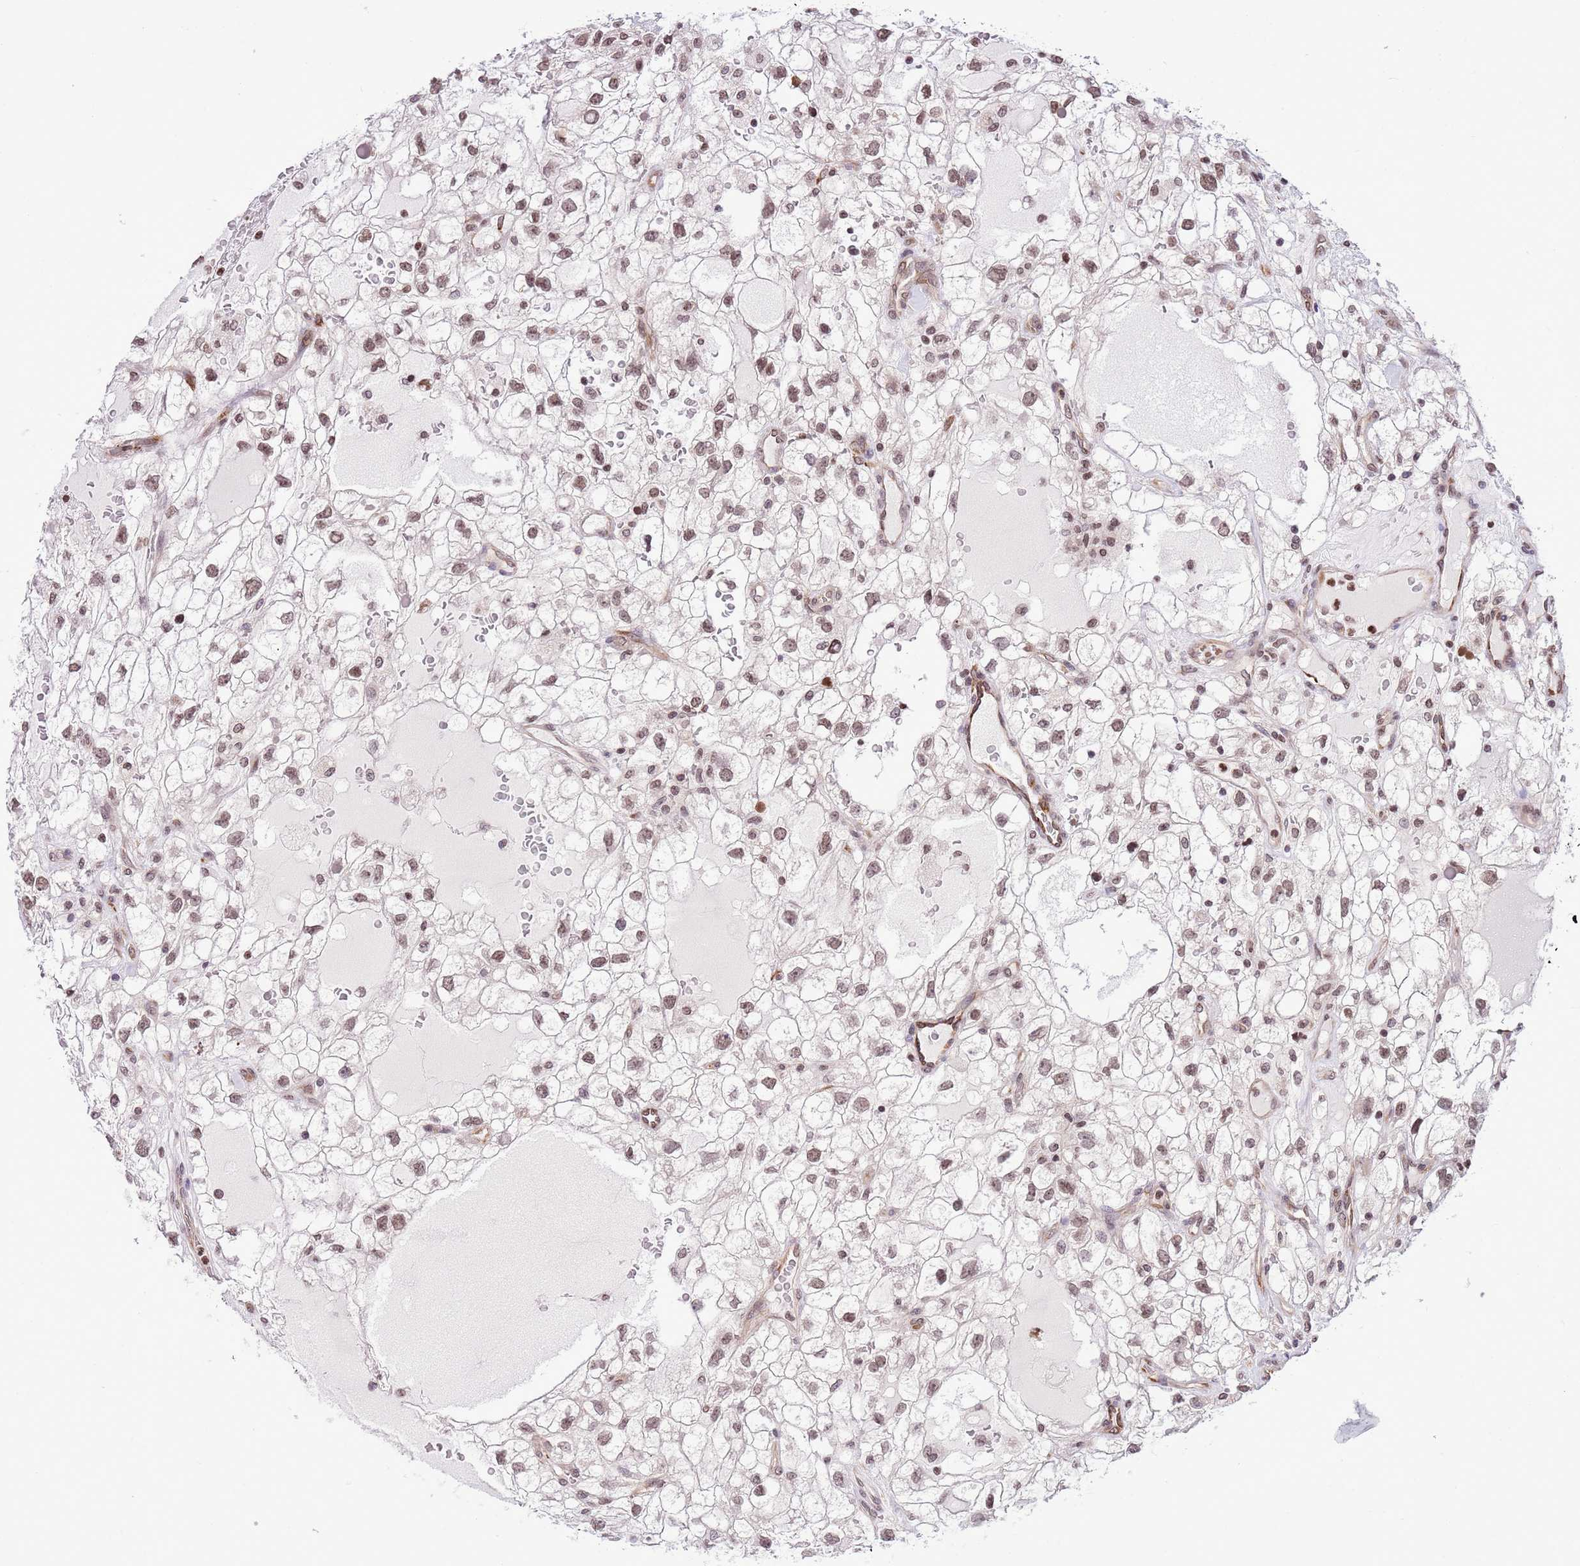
{"staining": {"intensity": "weak", "quantity": ">75%", "location": "nuclear"}, "tissue": "renal cancer", "cell_type": "Tumor cells", "image_type": "cancer", "snomed": [{"axis": "morphology", "description": "Adenocarcinoma, NOS"}, {"axis": "topography", "description": "Kidney"}], "caption": "The immunohistochemical stain highlights weak nuclear staining in tumor cells of renal adenocarcinoma tissue.", "gene": "NRIP1", "patient": {"sex": "male", "age": 59}}